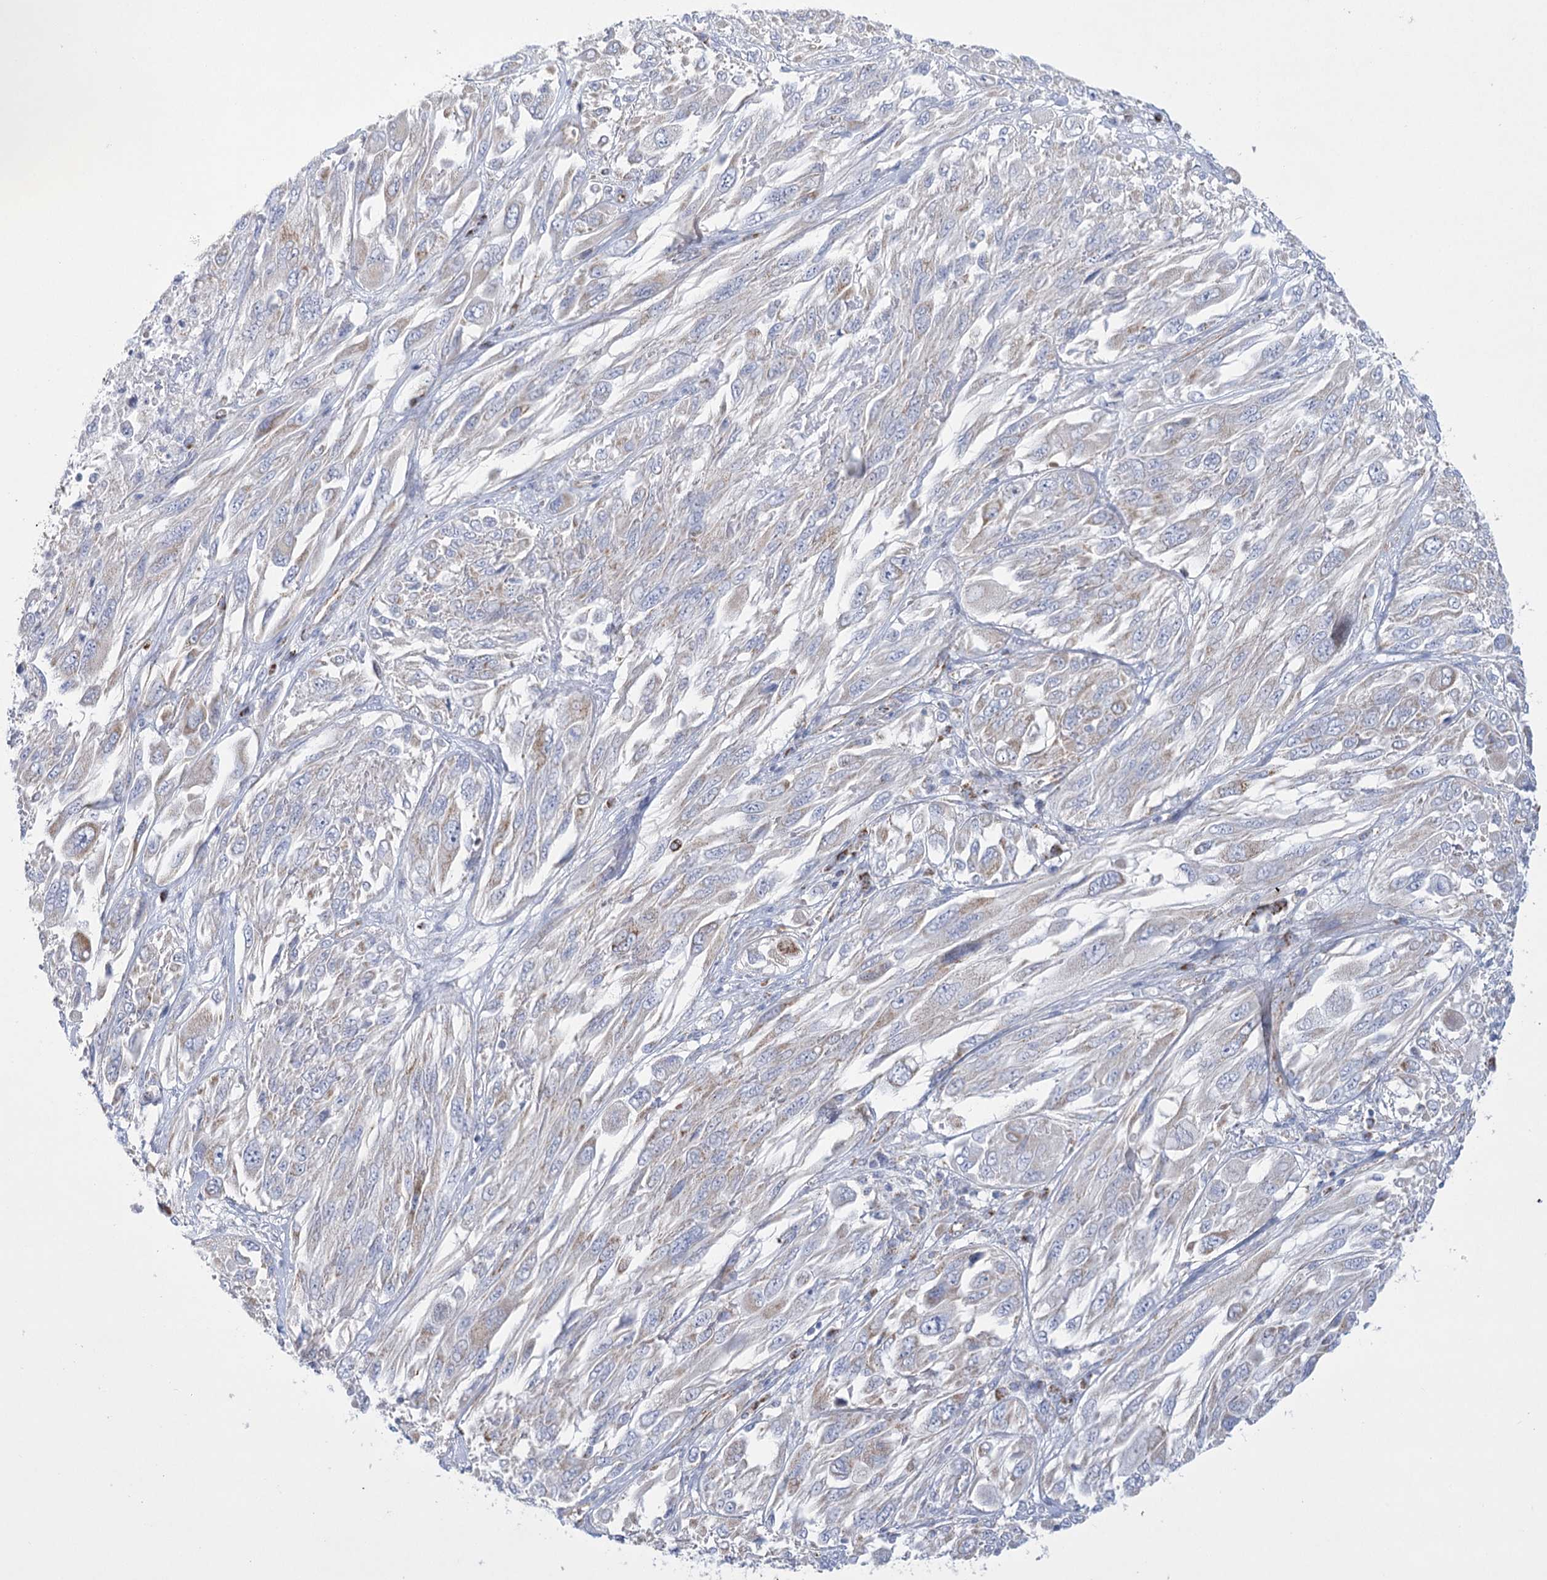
{"staining": {"intensity": "weak", "quantity": "<25%", "location": "cytoplasmic/membranous"}, "tissue": "melanoma", "cell_type": "Tumor cells", "image_type": "cancer", "snomed": [{"axis": "morphology", "description": "Malignant melanoma, NOS"}, {"axis": "topography", "description": "Skin"}], "caption": "A photomicrograph of human malignant melanoma is negative for staining in tumor cells.", "gene": "DHTKD1", "patient": {"sex": "female", "age": 91}}